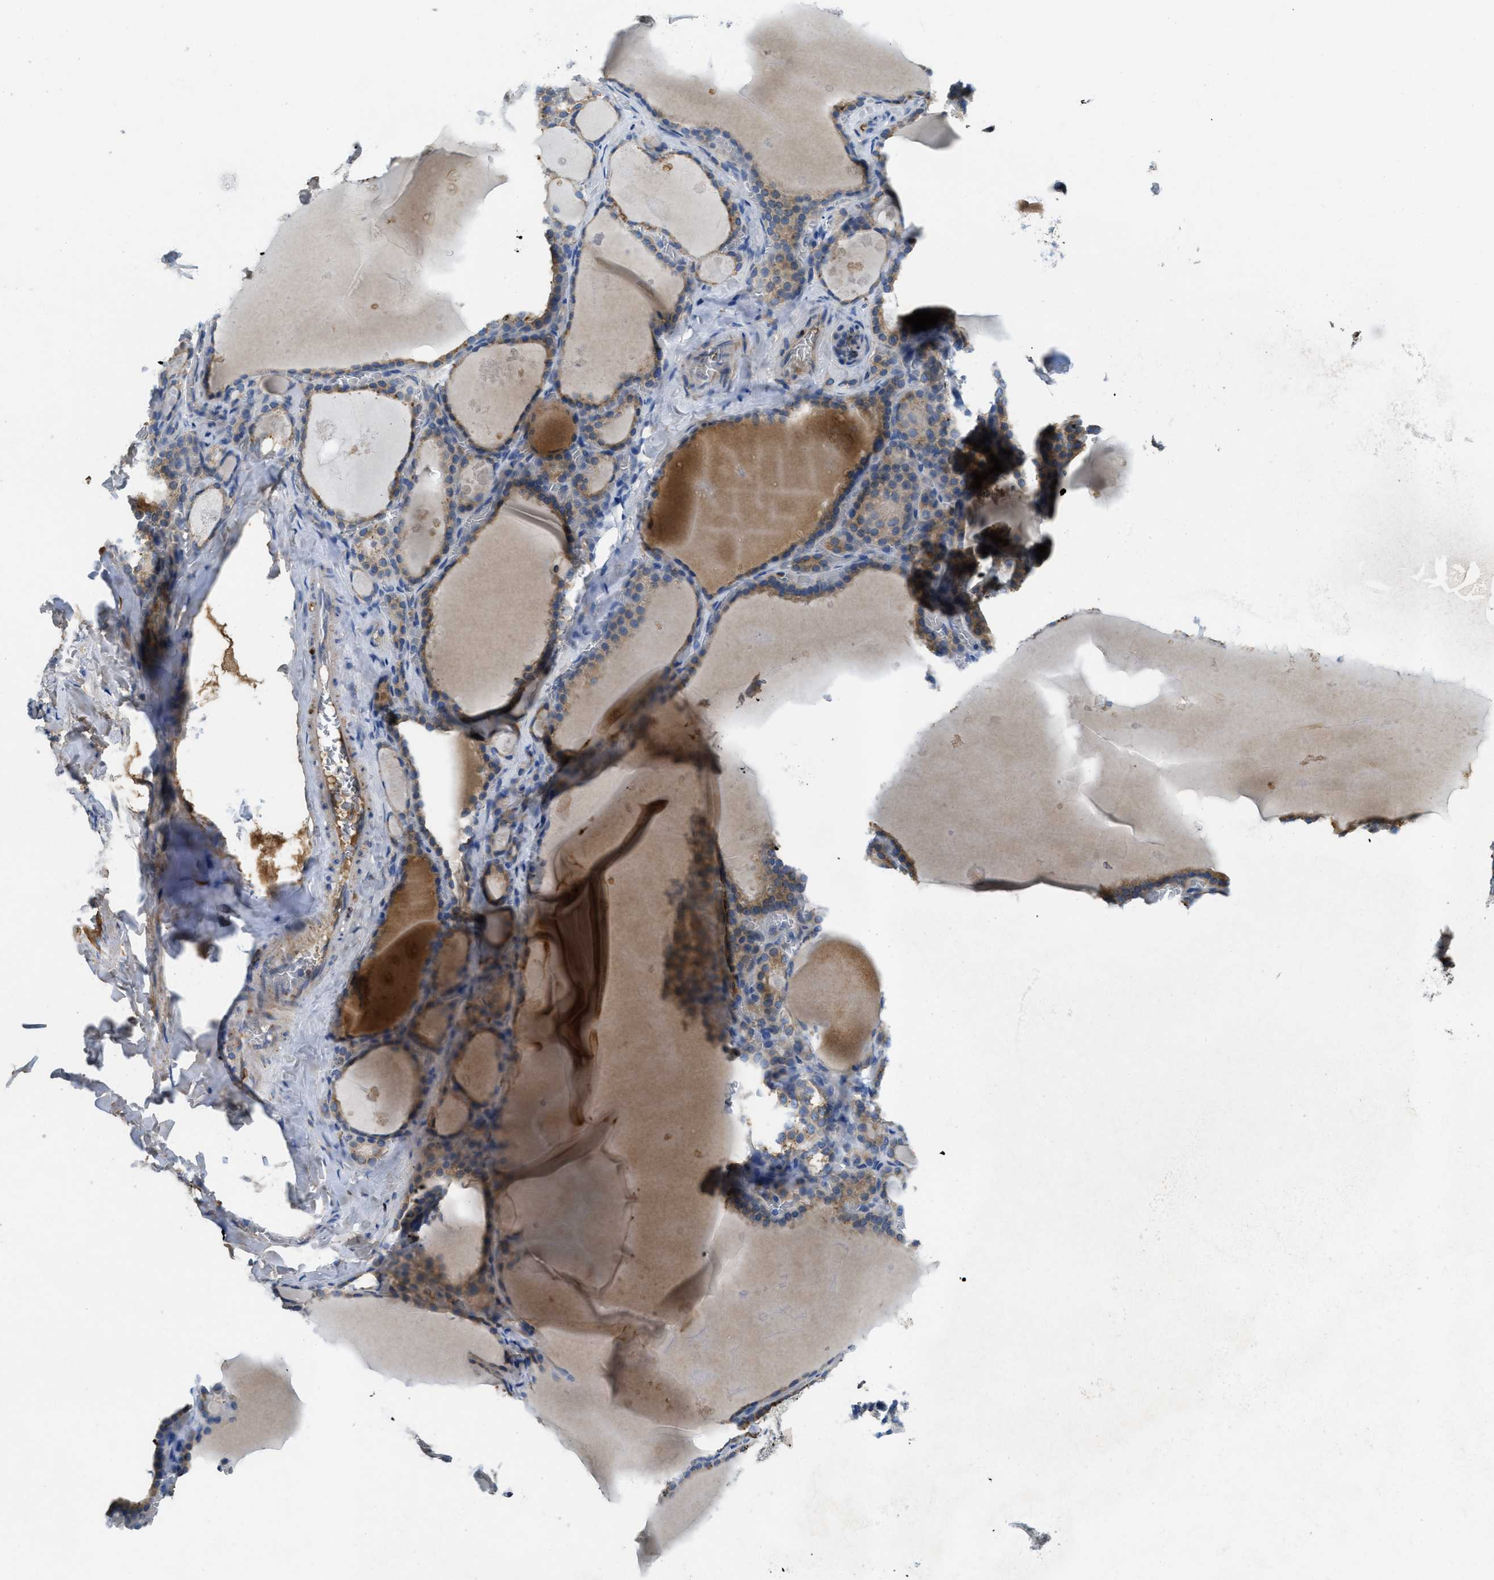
{"staining": {"intensity": "moderate", "quantity": ">75%", "location": "cytoplasmic/membranous"}, "tissue": "thyroid gland", "cell_type": "Glandular cells", "image_type": "normal", "snomed": [{"axis": "morphology", "description": "Normal tissue, NOS"}, {"axis": "topography", "description": "Thyroid gland"}], "caption": "Protein expression analysis of benign human thyroid gland reveals moderate cytoplasmic/membranous staining in approximately >75% of glandular cells.", "gene": "MPDU1", "patient": {"sex": "male", "age": 56}}